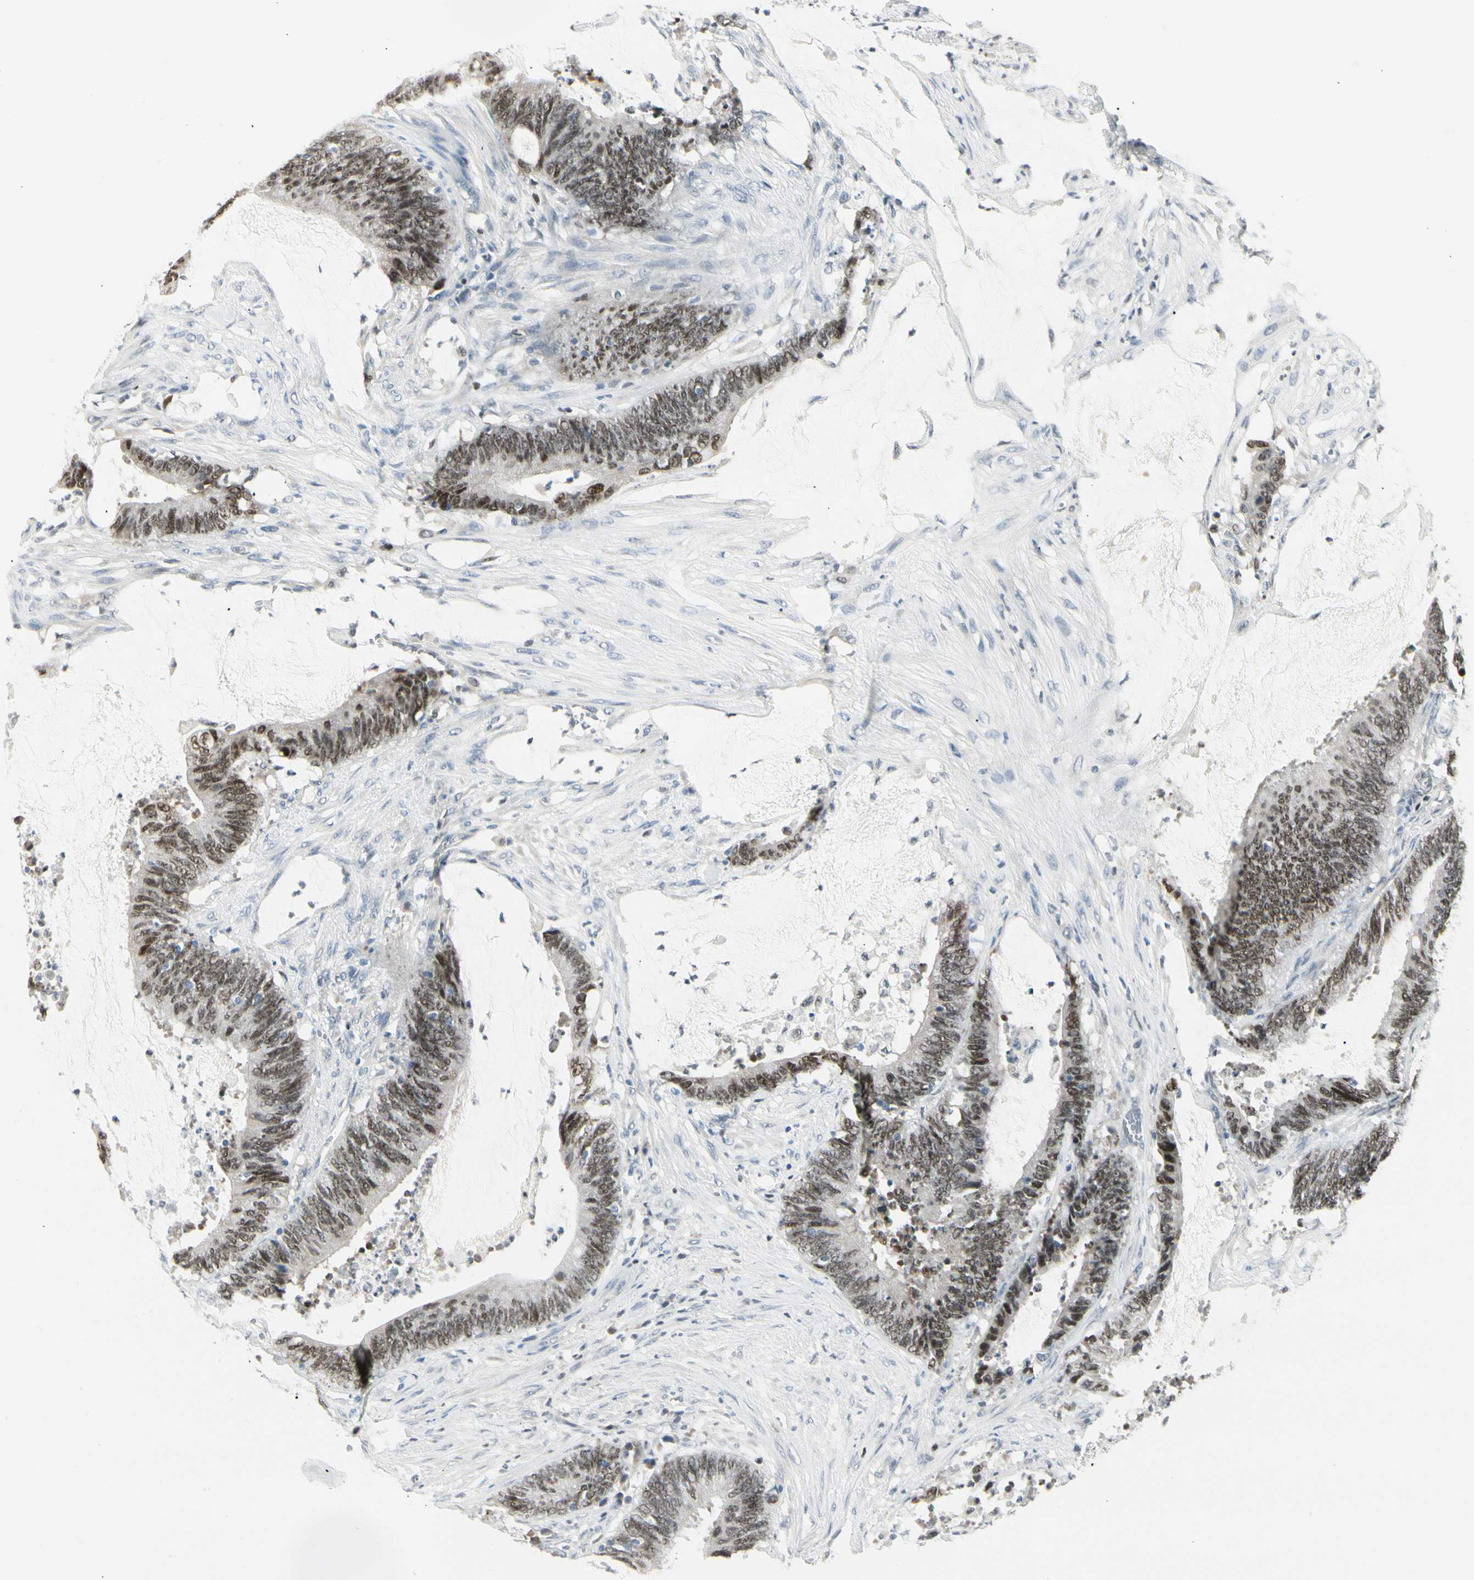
{"staining": {"intensity": "strong", "quantity": ">75%", "location": "nuclear"}, "tissue": "colorectal cancer", "cell_type": "Tumor cells", "image_type": "cancer", "snomed": [{"axis": "morphology", "description": "Adenocarcinoma, NOS"}, {"axis": "topography", "description": "Rectum"}], "caption": "Immunohistochemical staining of human colorectal cancer (adenocarcinoma) demonstrates high levels of strong nuclear staining in approximately >75% of tumor cells.", "gene": "ZBTB7B", "patient": {"sex": "female", "age": 66}}